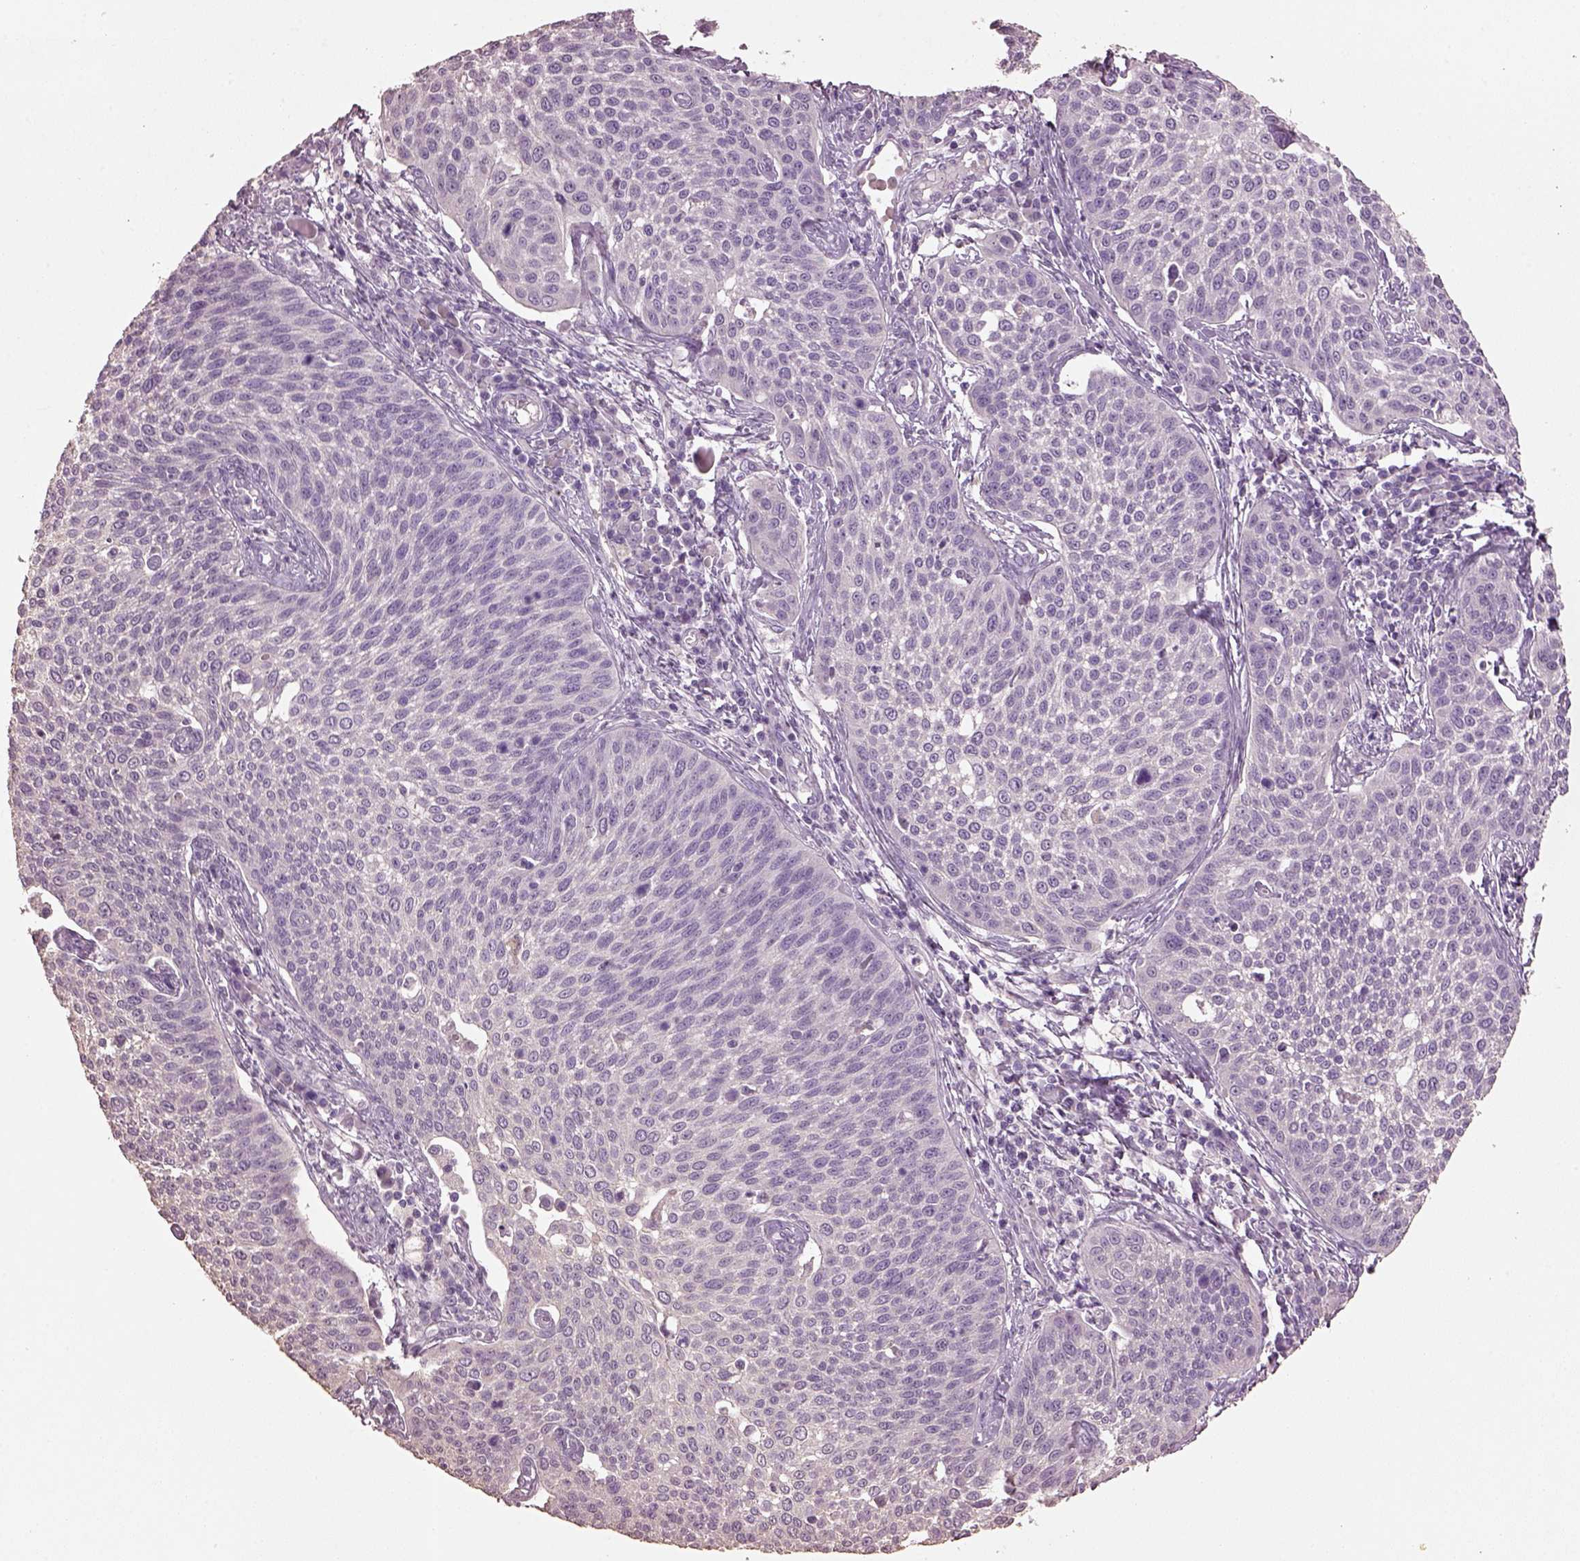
{"staining": {"intensity": "negative", "quantity": "none", "location": "none"}, "tissue": "cervical cancer", "cell_type": "Tumor cells", "image_type": "cancer", "snomed": [{"axis": "morphology", "description": "Squamous cell carcinoma, NOS"}, {"axis": "topography", "description": "Cervix"}], "caption": "Cervical squamous cell carcinoma was stained to show a protein in brown. There is no significant expression in tumor cells. (DAB IHC, high magnification).", "gene": "KCNIP3", "patient": {"sex": "female", "age": 34}}